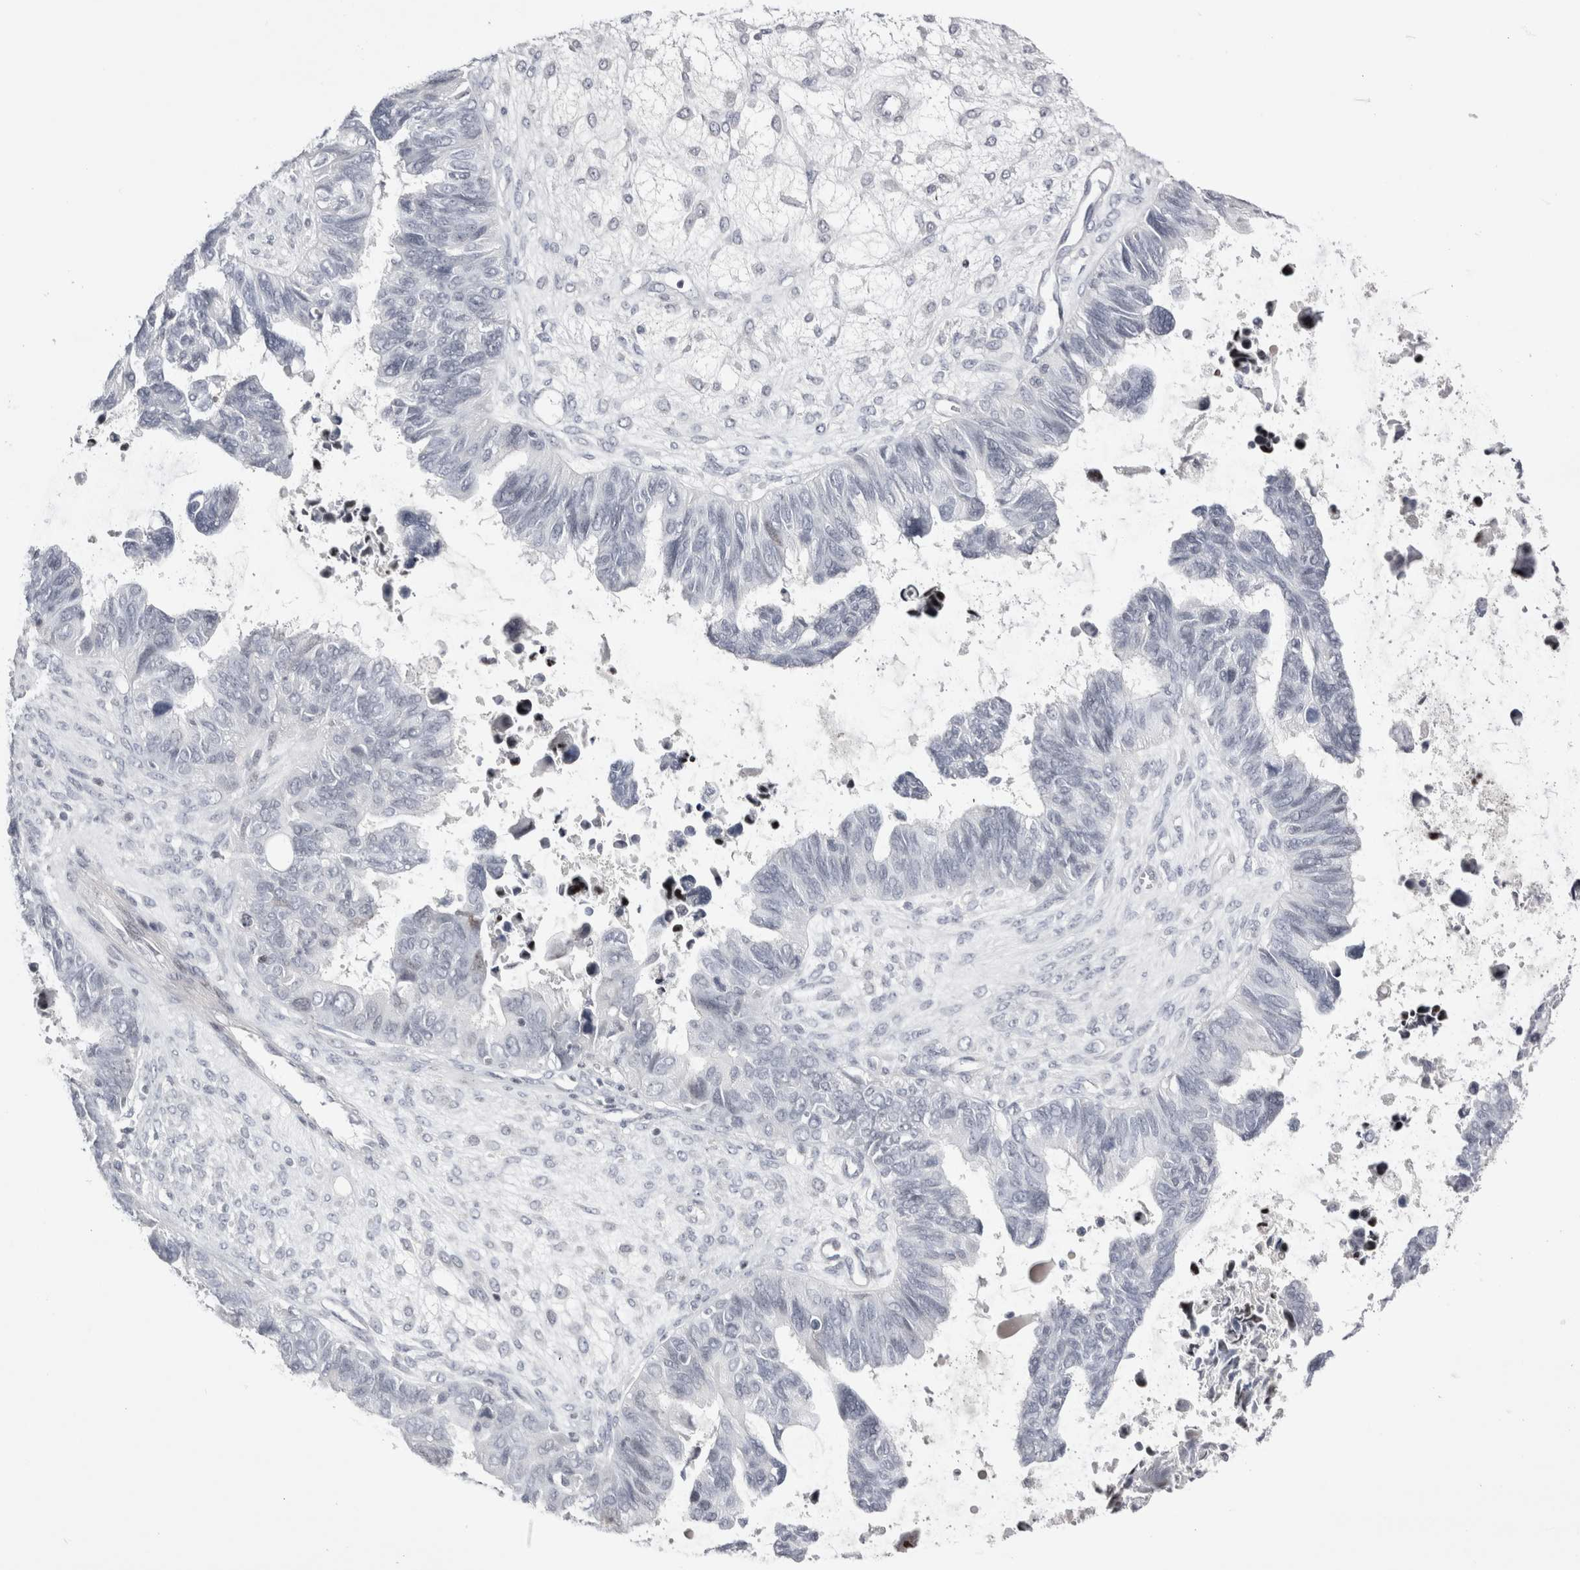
{"staining": {"intensity": "negative", "quantity": "none", "location": "none"}, "tissue": "ovarian cancer", "cell_type": "Tumor cells", "image_type": "cancer", "snomed": [{"axis": "morphology", "description": "Cystadenocarcinoma, serous, NOS"}, {"axis": "topography", "description": "Ovary"}], "caption": "Immunohistochemistry micrograph of human ovarian cancer (serous cystadenocarcinoma) stained for a protein (brown), which demonstrates no positivity in tumor cells.", "gene": "FNDC8", "patient": {"sex": "female", "age": 79}}